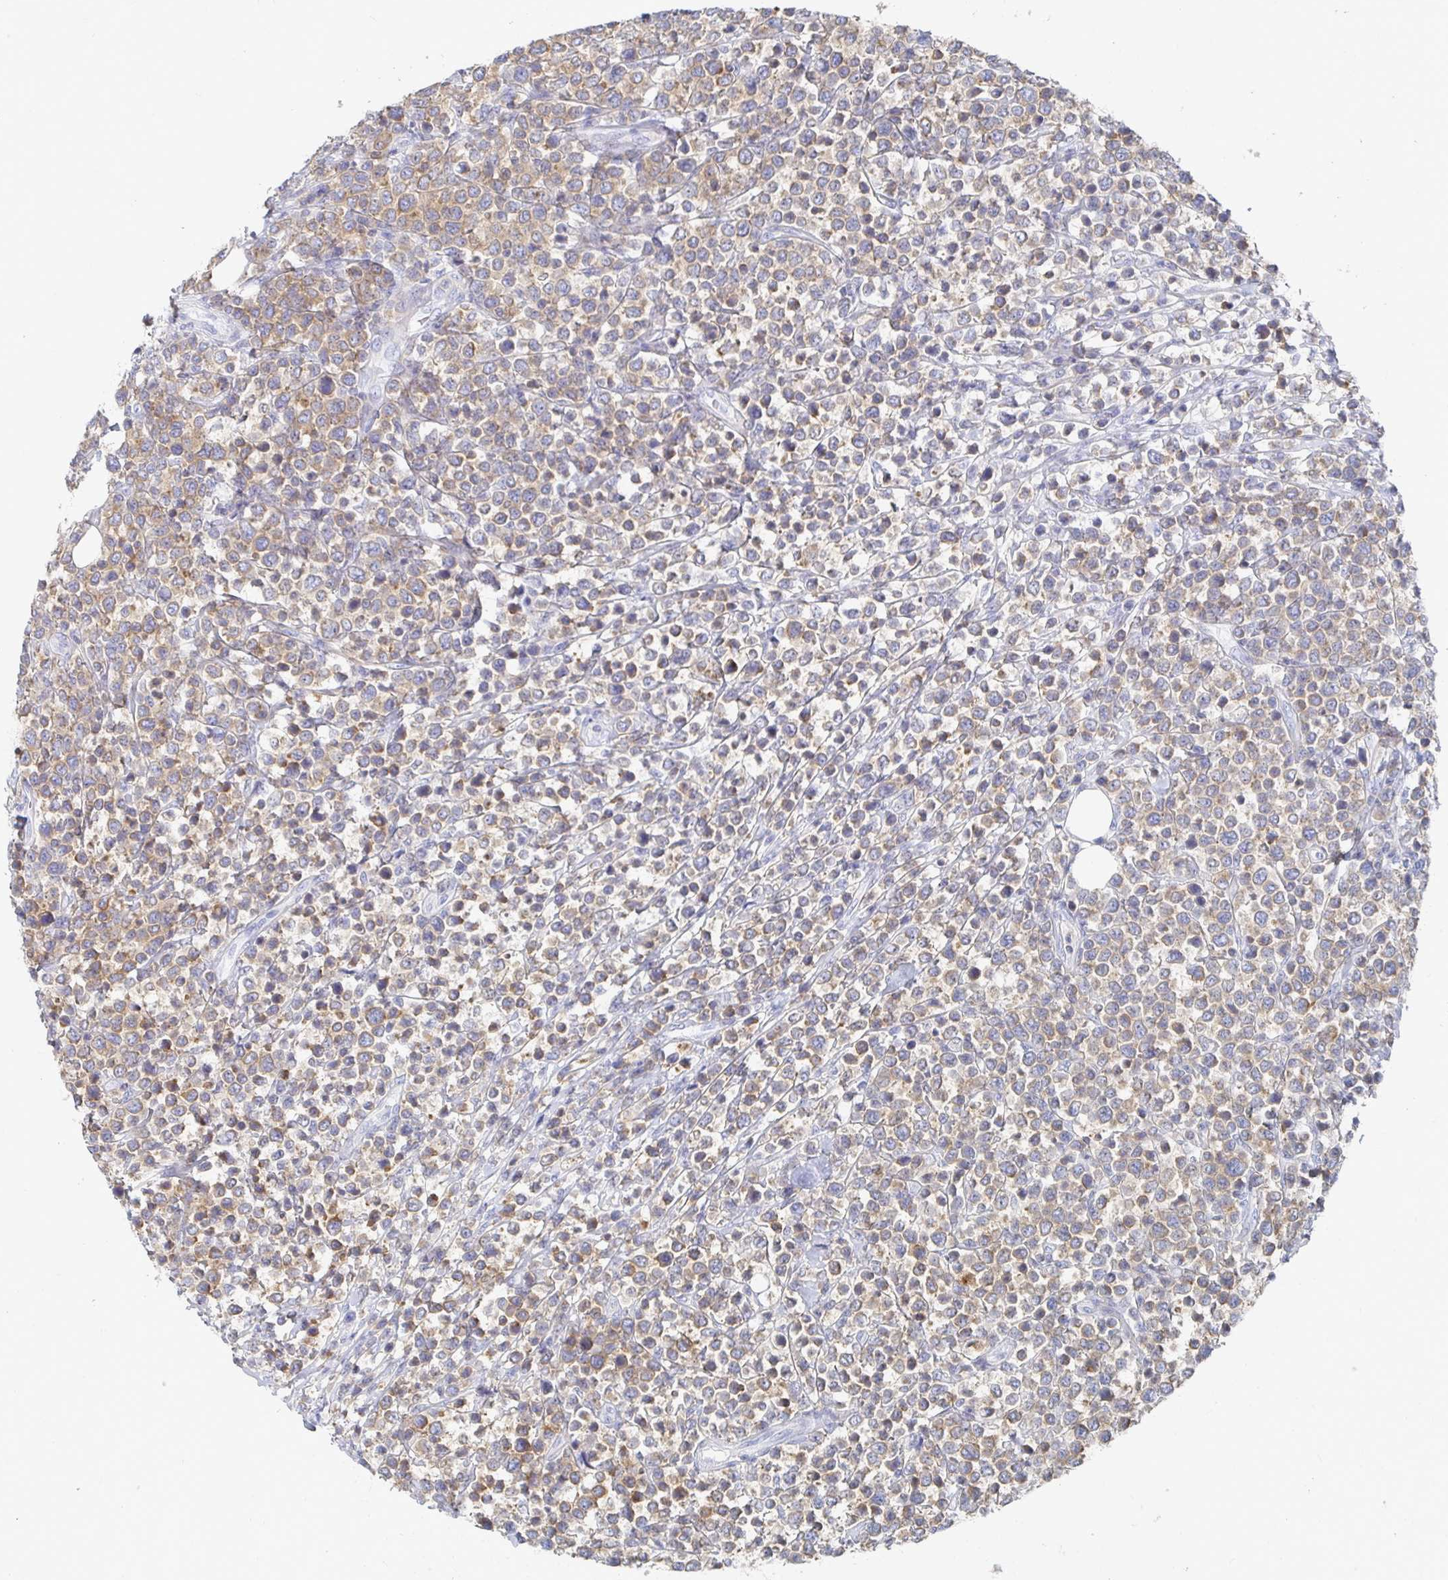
{"staining": {"intensity": "weak", "quantity": "<25%", "location": "cytoplasmic/membranous"}, "tissue": "lymphoma", "cell_type": "Tumor cells", "image_type": "cancer", "snomed": [{"axis": "morphology", "description": "Malignant lymphoma, non-Hodgkin's type, High grade"}, {"axis": "topography", "description": "Soft tissue"}], "caption": "The micrograph displays no significant positivity in tumor cells of lymphoma.", "gene": "PIK3CD", "patient": {"sex": "female", "age": 56}}